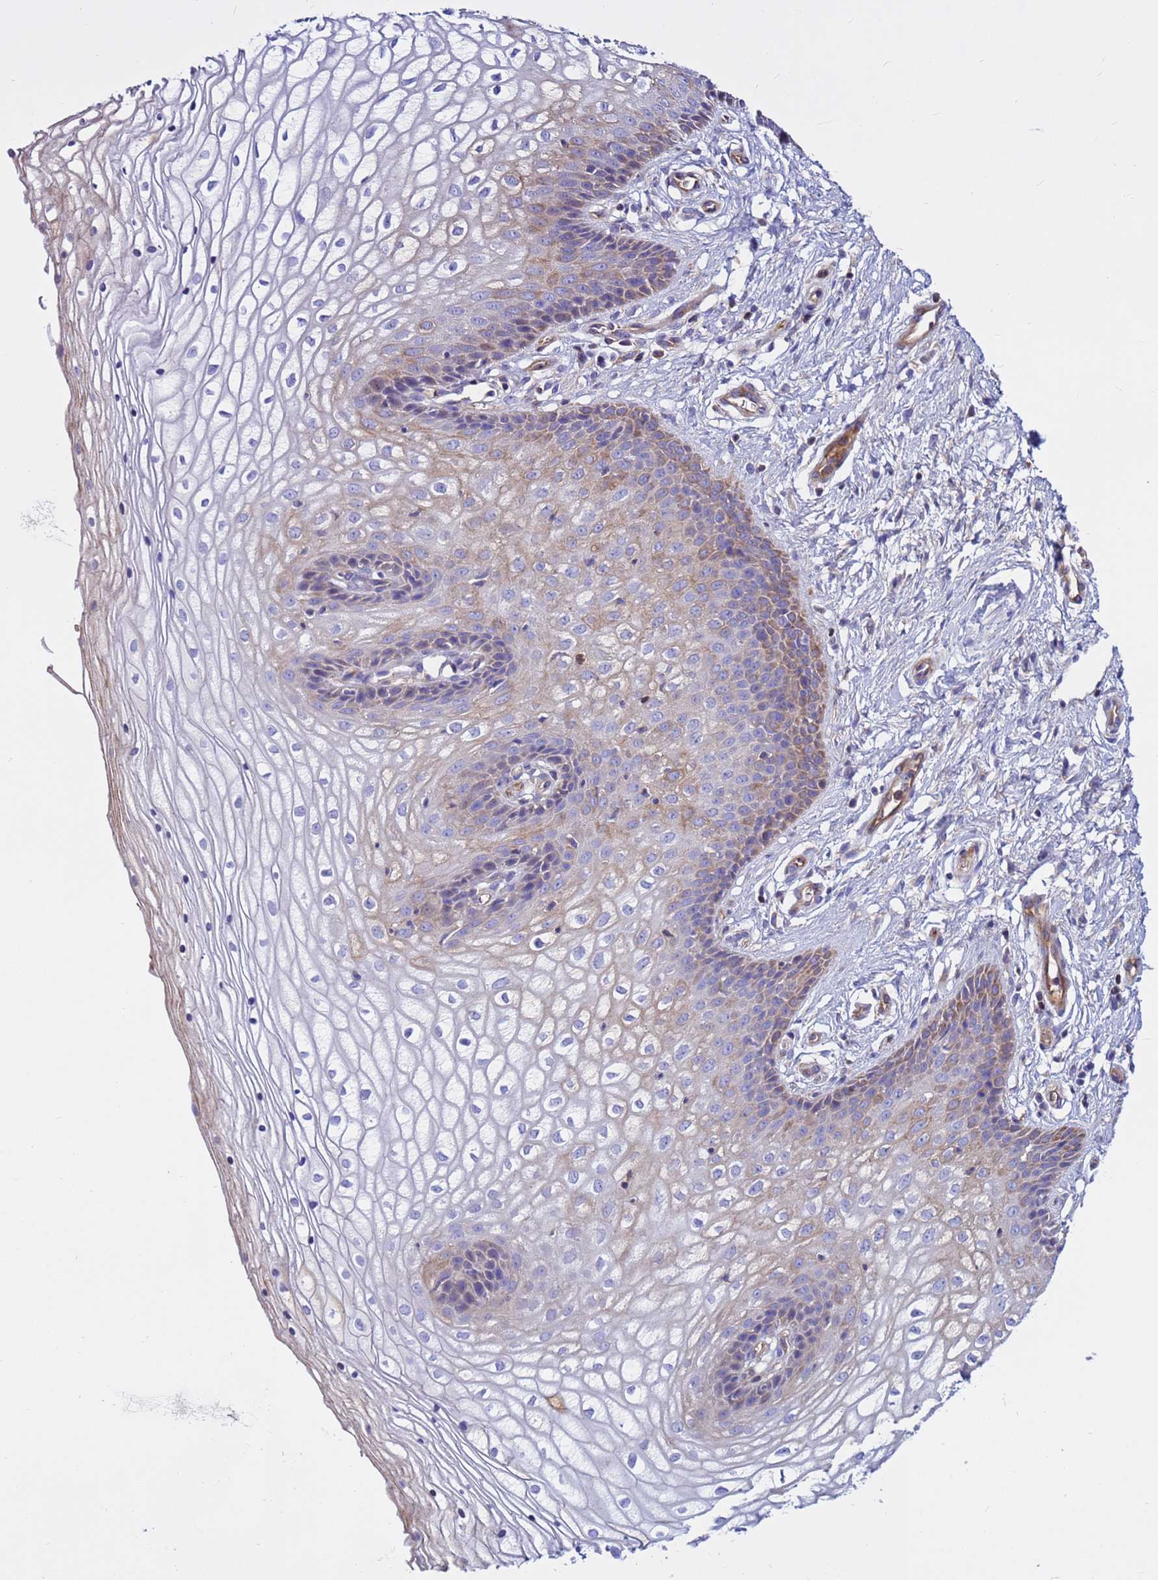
{"staining": {"intensity": "weak", "quantity": "25%-75%", "location": "cytoplasmic/membranous"}, "tissue": "vagina", "cell_type": "Squamous epithelial cells", "image_type": "normal", "snomed": [{"axis": "morphology", "description": "Normal tissue, NOS"}, {"axis": "topography", "description": "Vagina"}], "caption": "Immunohistochemistry (IHC) staining of normal vagina, which displays low levels of weak cytoplasmic/membranous positivity in approximately 25%-75% of squamous epithelial cells indicating weak cytoplasmic/membranous protein expression. The staining was performed using DAB (3,3'-diaminobenzidine) (brown) for protein detection and nuclei were counterstained in hematoxylin (blue).", "gene": "CRHBP", "patient": {"sex": "female", "age": 34}}